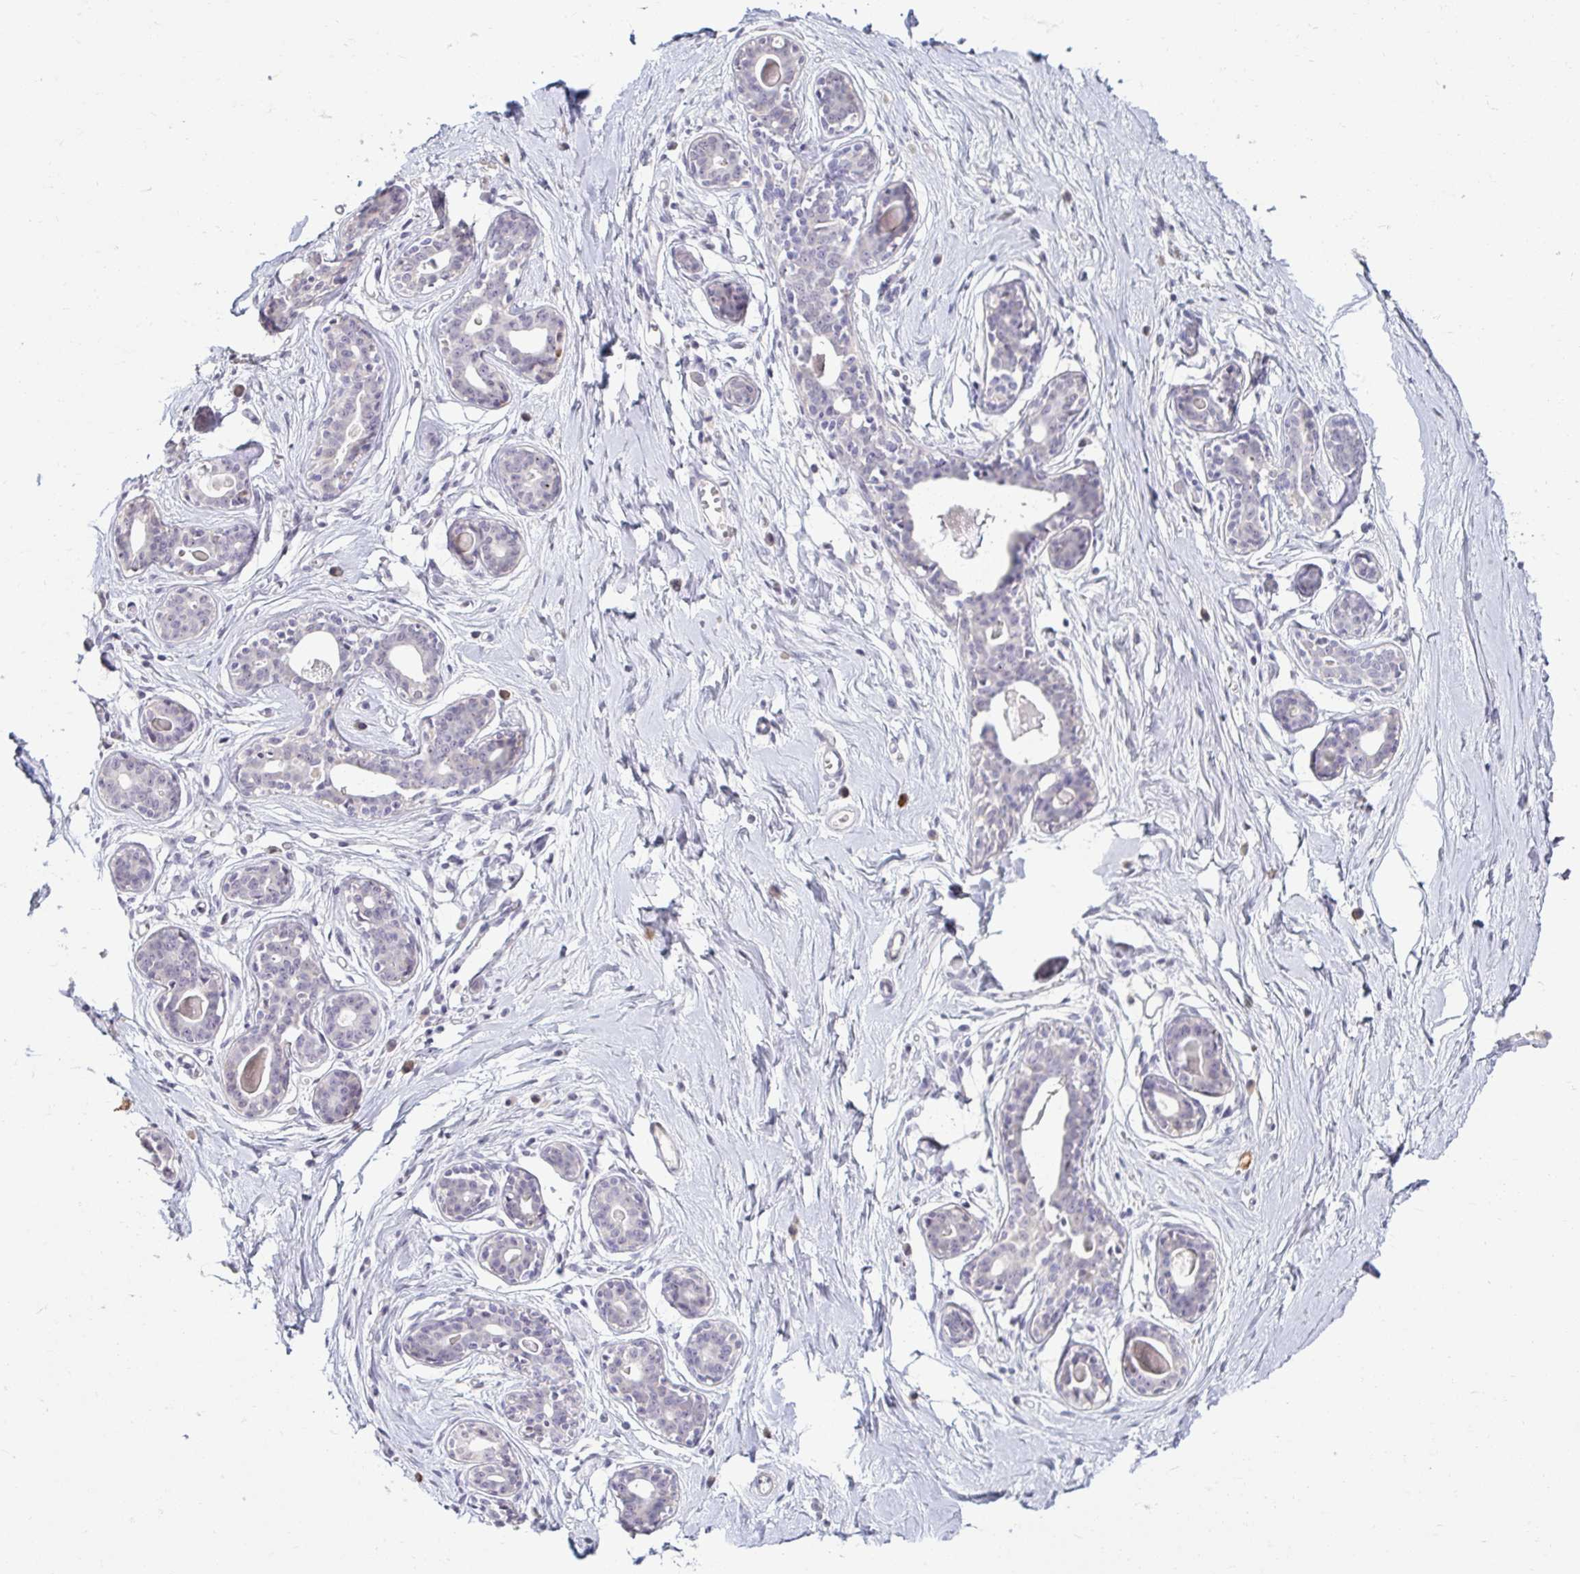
{"staining": {"intensity": "negative", "quantity": "none", "location": "none"}, "tissue": "breast", "cell_type": "Adipocytes", "image_type": "normal", "snomed": [{"axis": "morphology", "description": "Normal tissue, NOS"}, {"axis": "topography", "description": "Breast"}], "caption": "The IHC image has no significant staining in adipocytes of breast.", "gene": "DDN", "patient": {"sex": "female", "age": 45}}